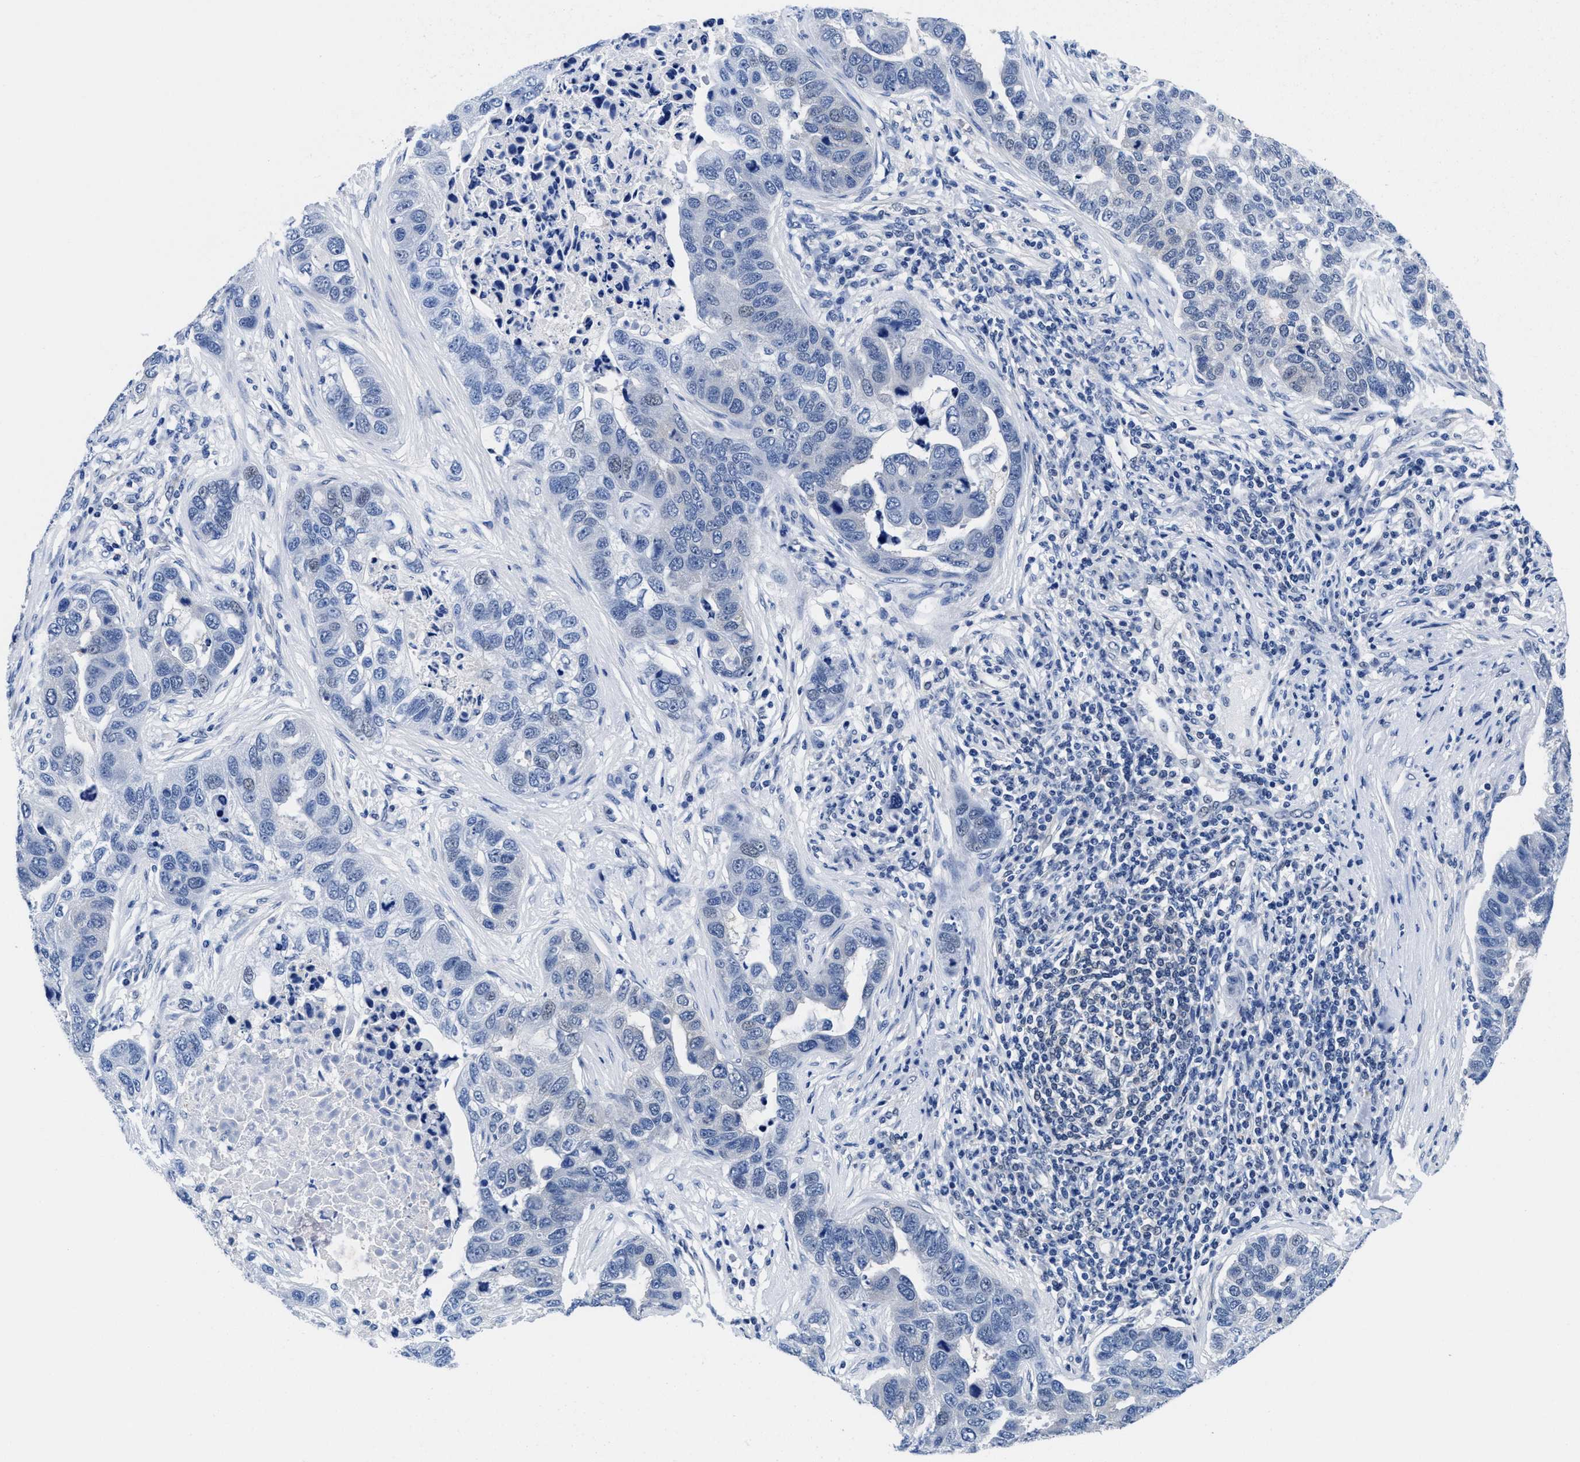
{"staining": {"intensity": "negative", "quantity": "none", "location": "none"}, "tissue": "pancreatic cancer", "cell_type": "Tumor cells", "image_type": "cancer", "snomed": [{"axis": "morphology", "description": "Adenocarcinoma, NOS"}, {"axis": "topography", "description": "Pancreas"}], "caption": "The image shows no staining of tumor cells in pancreatic cancer.", "gene": "ACLY", "patient": {"sex": "female", "age": 61}}